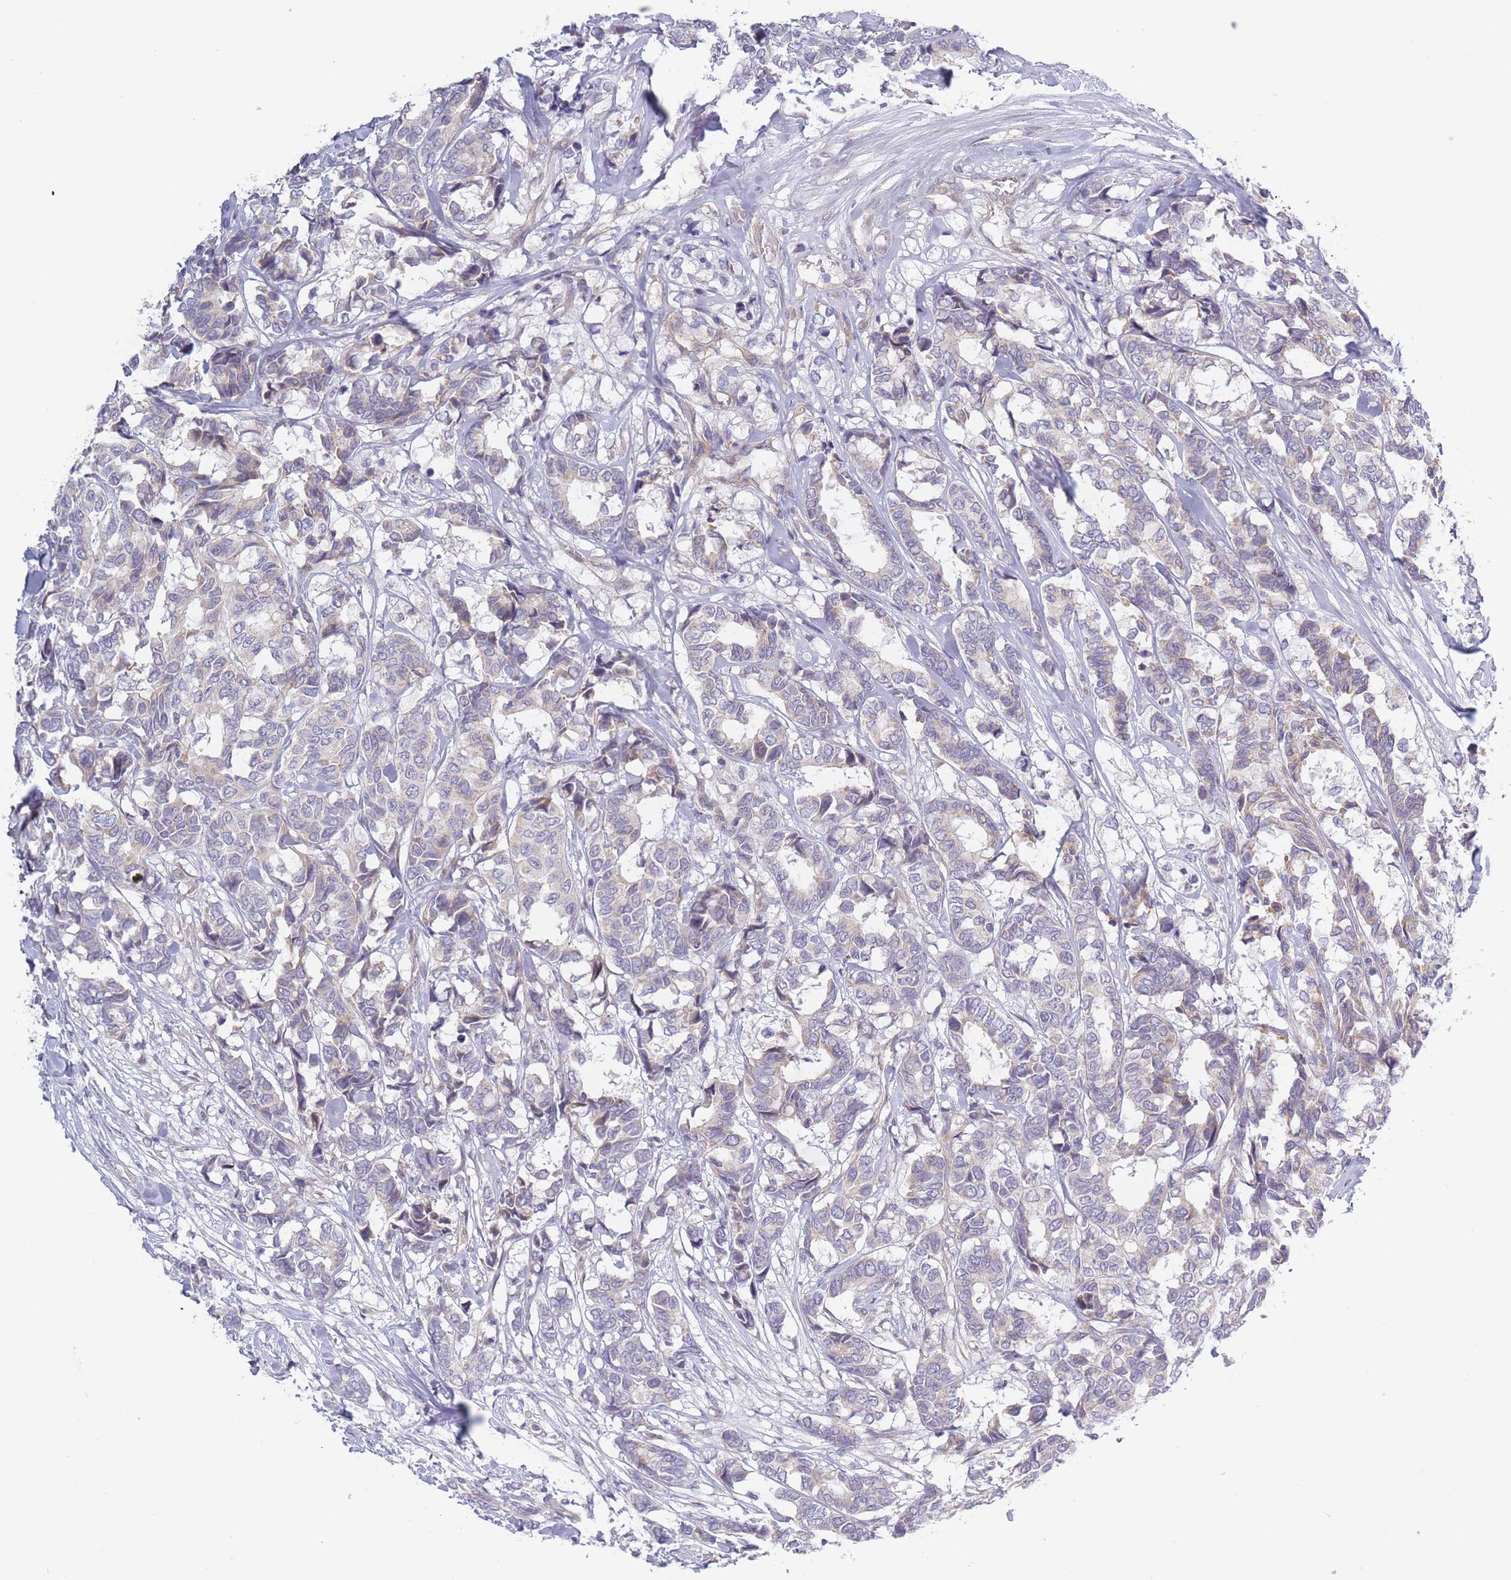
{"staining": {"intensity": "negative", "quantity": "none", "location": "none"}, "tissue": "breast cancer", "cell_type": "Tumor cells", "image_type": "cancer", "snomed": [{"axis": "morphology", "description": "Duct carcinoma"}, {"axis": "topography", "description": "Breast"}], "caption": "High power microscopy micrograph of an IHC histopathology image of intraductal carcinoma (breast), revealing no significant staining in tumor cells.", "gene": "FAM227B", "patient": {"sex": "female", "age": 87}}